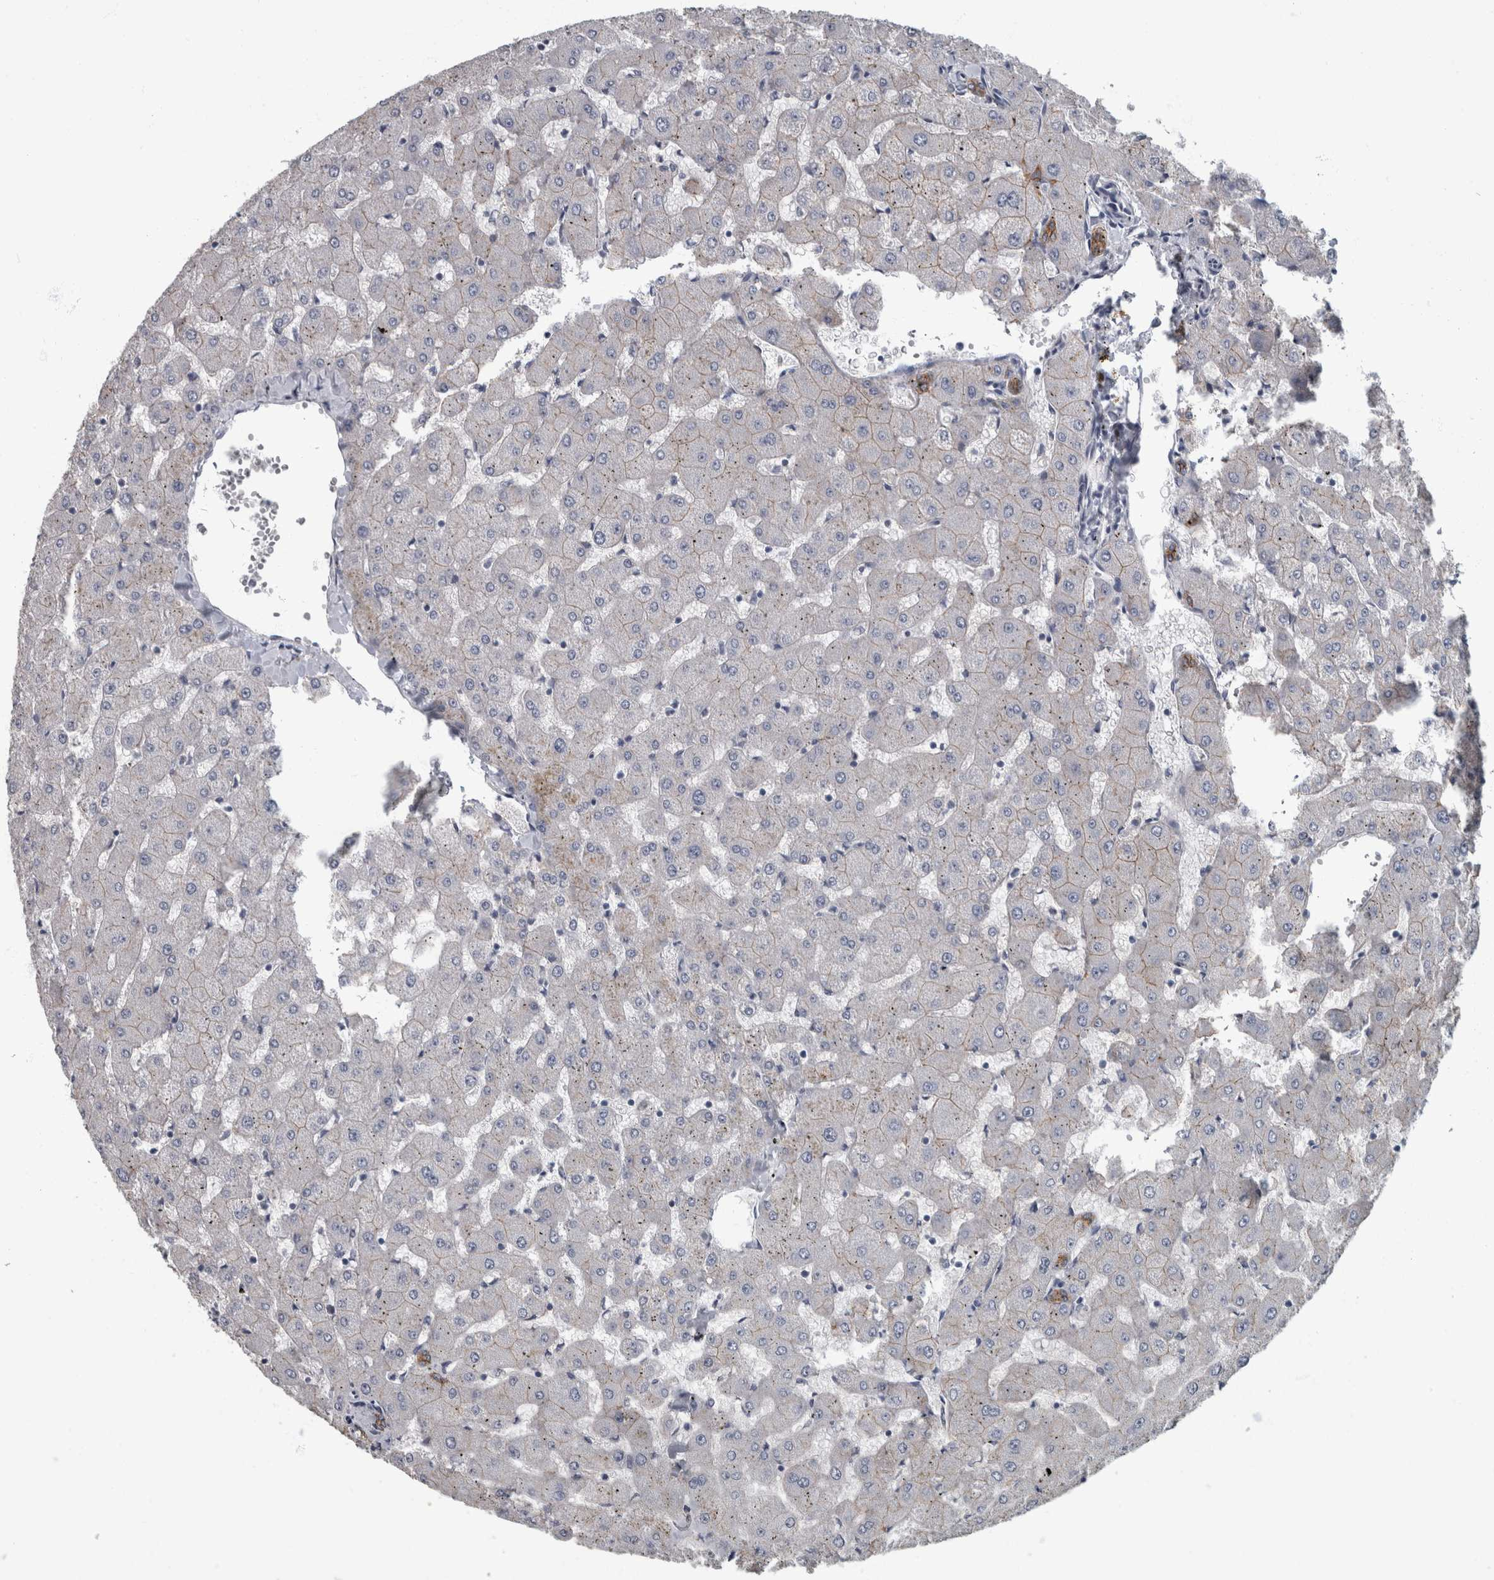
{"staining": {"intensity": "strong", "quantity": ">75%", "location": "cytoplasmic/membranous"}, "tissue": "liver", "cell_type": "Cholangiocytes", "image_type": "normal", "snomed": [{"axis": "morphology", "description": "Normal tissue, NOS"}, {"axis": "topography", "description": "Liver"}], "caption": "This is a photomicrograph of immunohistochemistry (IHC) staining of unremarkable liver, which shows strong expression in the cytoplasmic/membranous of cholangiocytes.", "gene": "DSG2", "patient": {"sex": "female", "age": 63}}